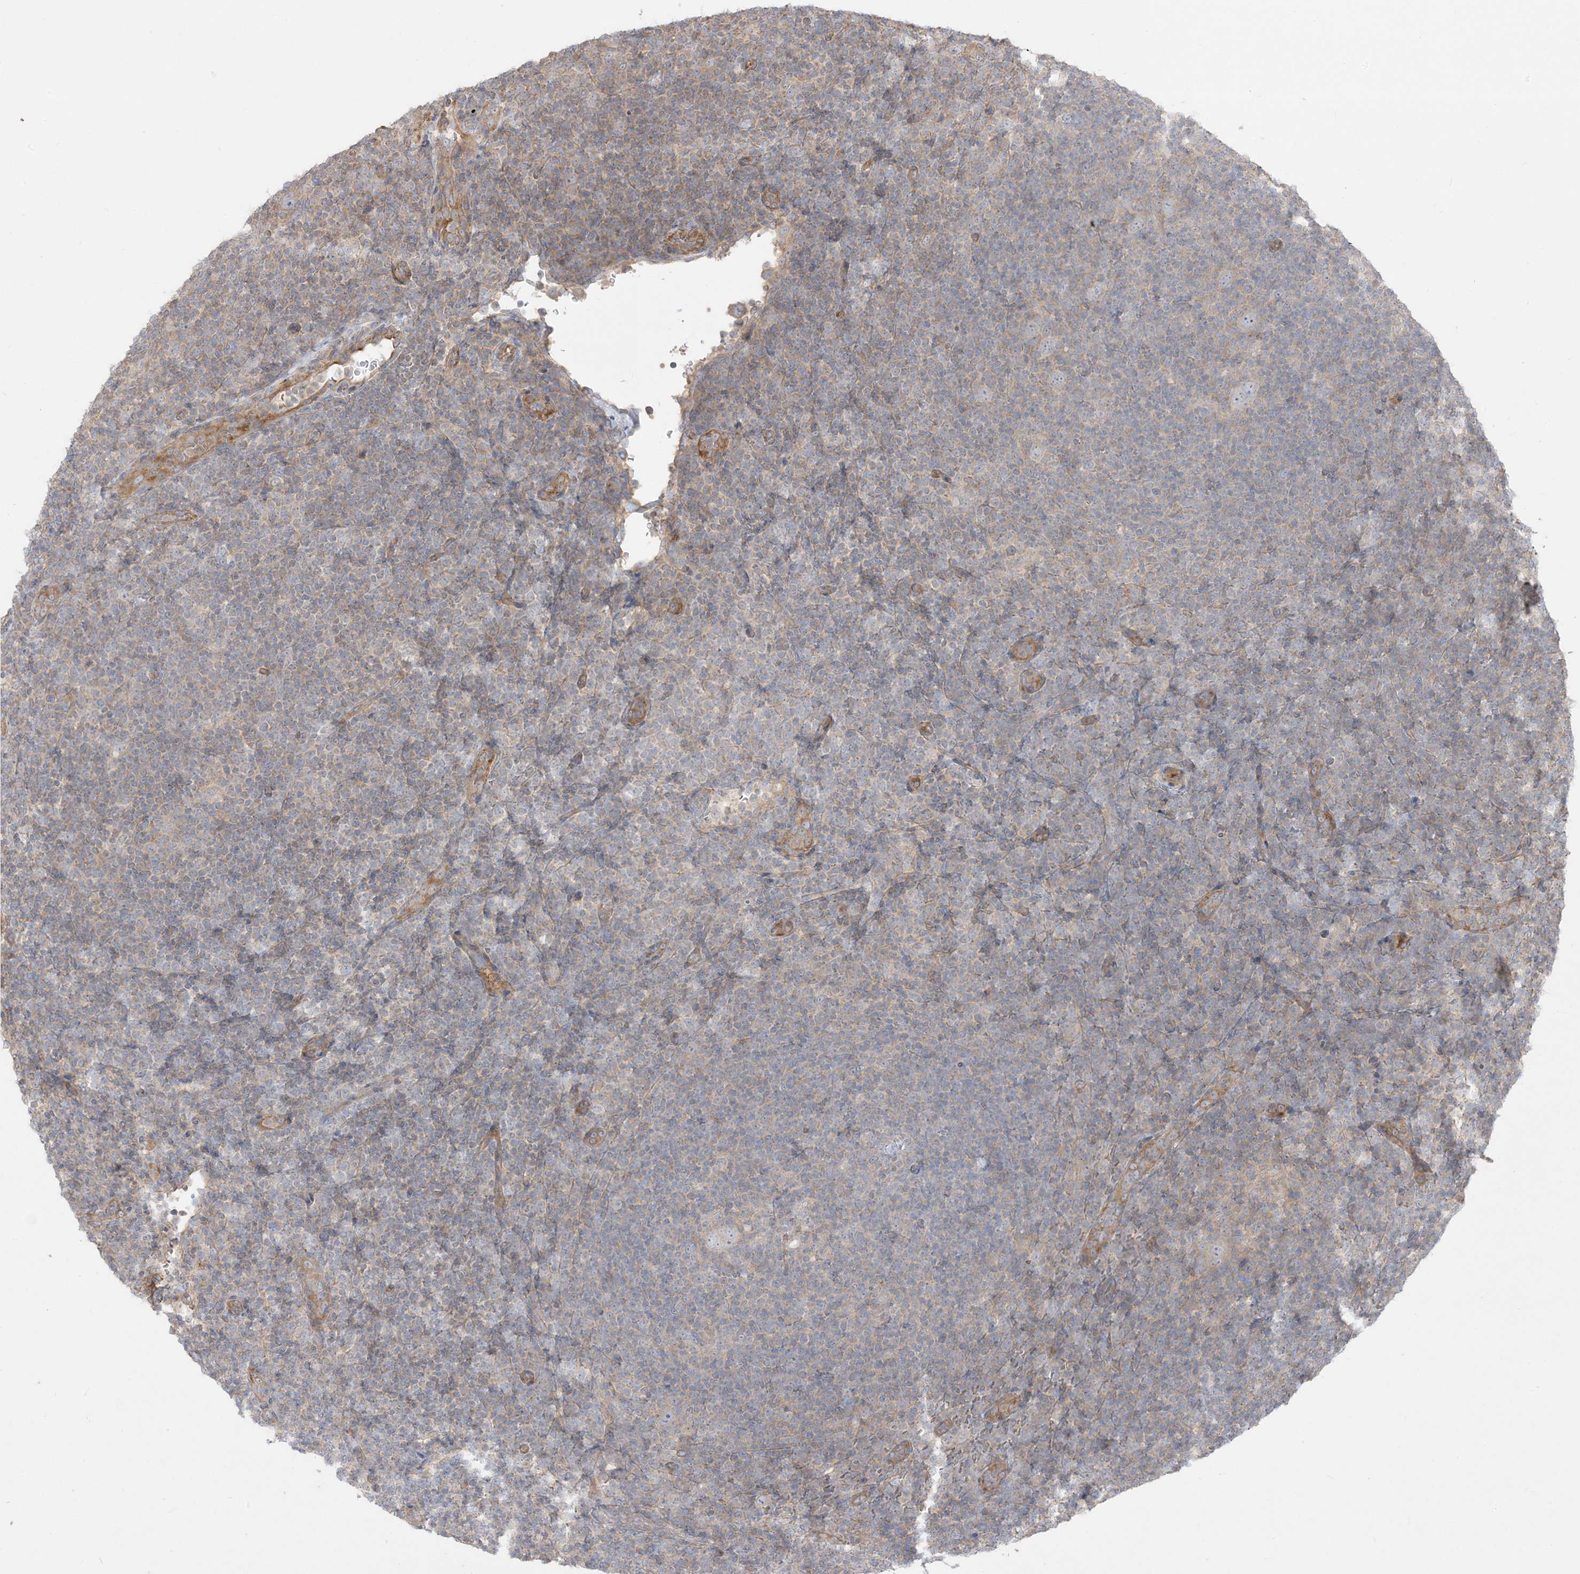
{"staining": {"intensity": "negative", "quantity": "none", "location": "none"}, "tissue": "lymphoma", "cell_type": "Tumor cells", "image_type": "cancer", "snomed": [{"axis": "morphology", "description": "Hodgkin's disease, NOS"}, {"axis": "topography", "description": "Lymph node"}], "caption": "Image shows no protein staining in tumor cells of Hodgkin's disease tissue.", "gene": "ARHGEF9", "patient": {"sex": "female", "age": 57}}